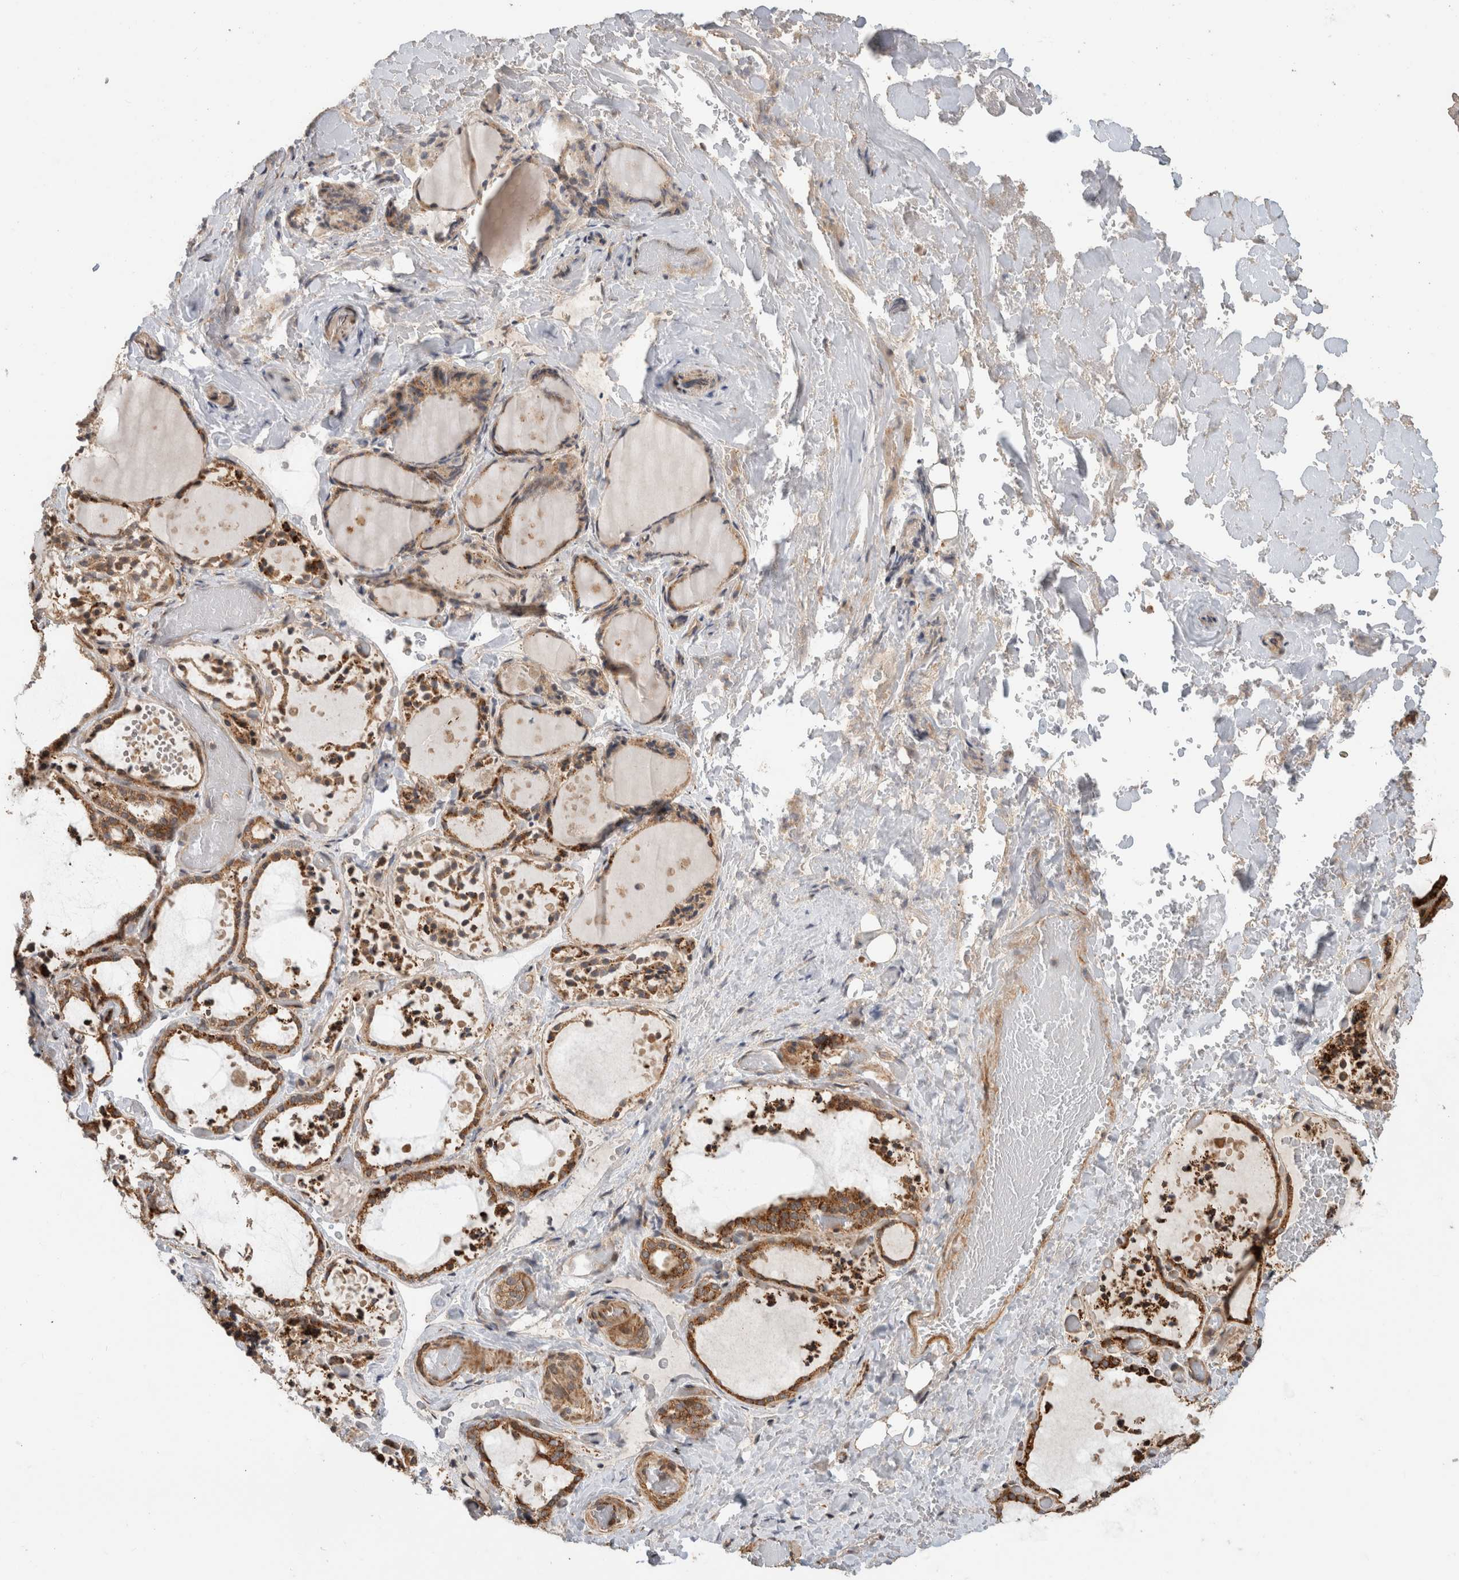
{"staining": {"intensity": "strong", "quantity": ">75%", "location": "cytoplasmic/membranous"}, "tissue": "thyroid gland", "cell_type": "Glandular cells", "image_type": "normal", "snomed": [{"axis": "morphology", "description": "Normal tissue, NOS"}, {"axis": "topography", "description": "Thyroid gland"}], "caption": "Strong cytoplasmic/membranous staining is present in about >75% of glandular cells in normal thyroid gland.", "gene": "PCDHB15", "patient": {"sex": "female", "age": 44}}